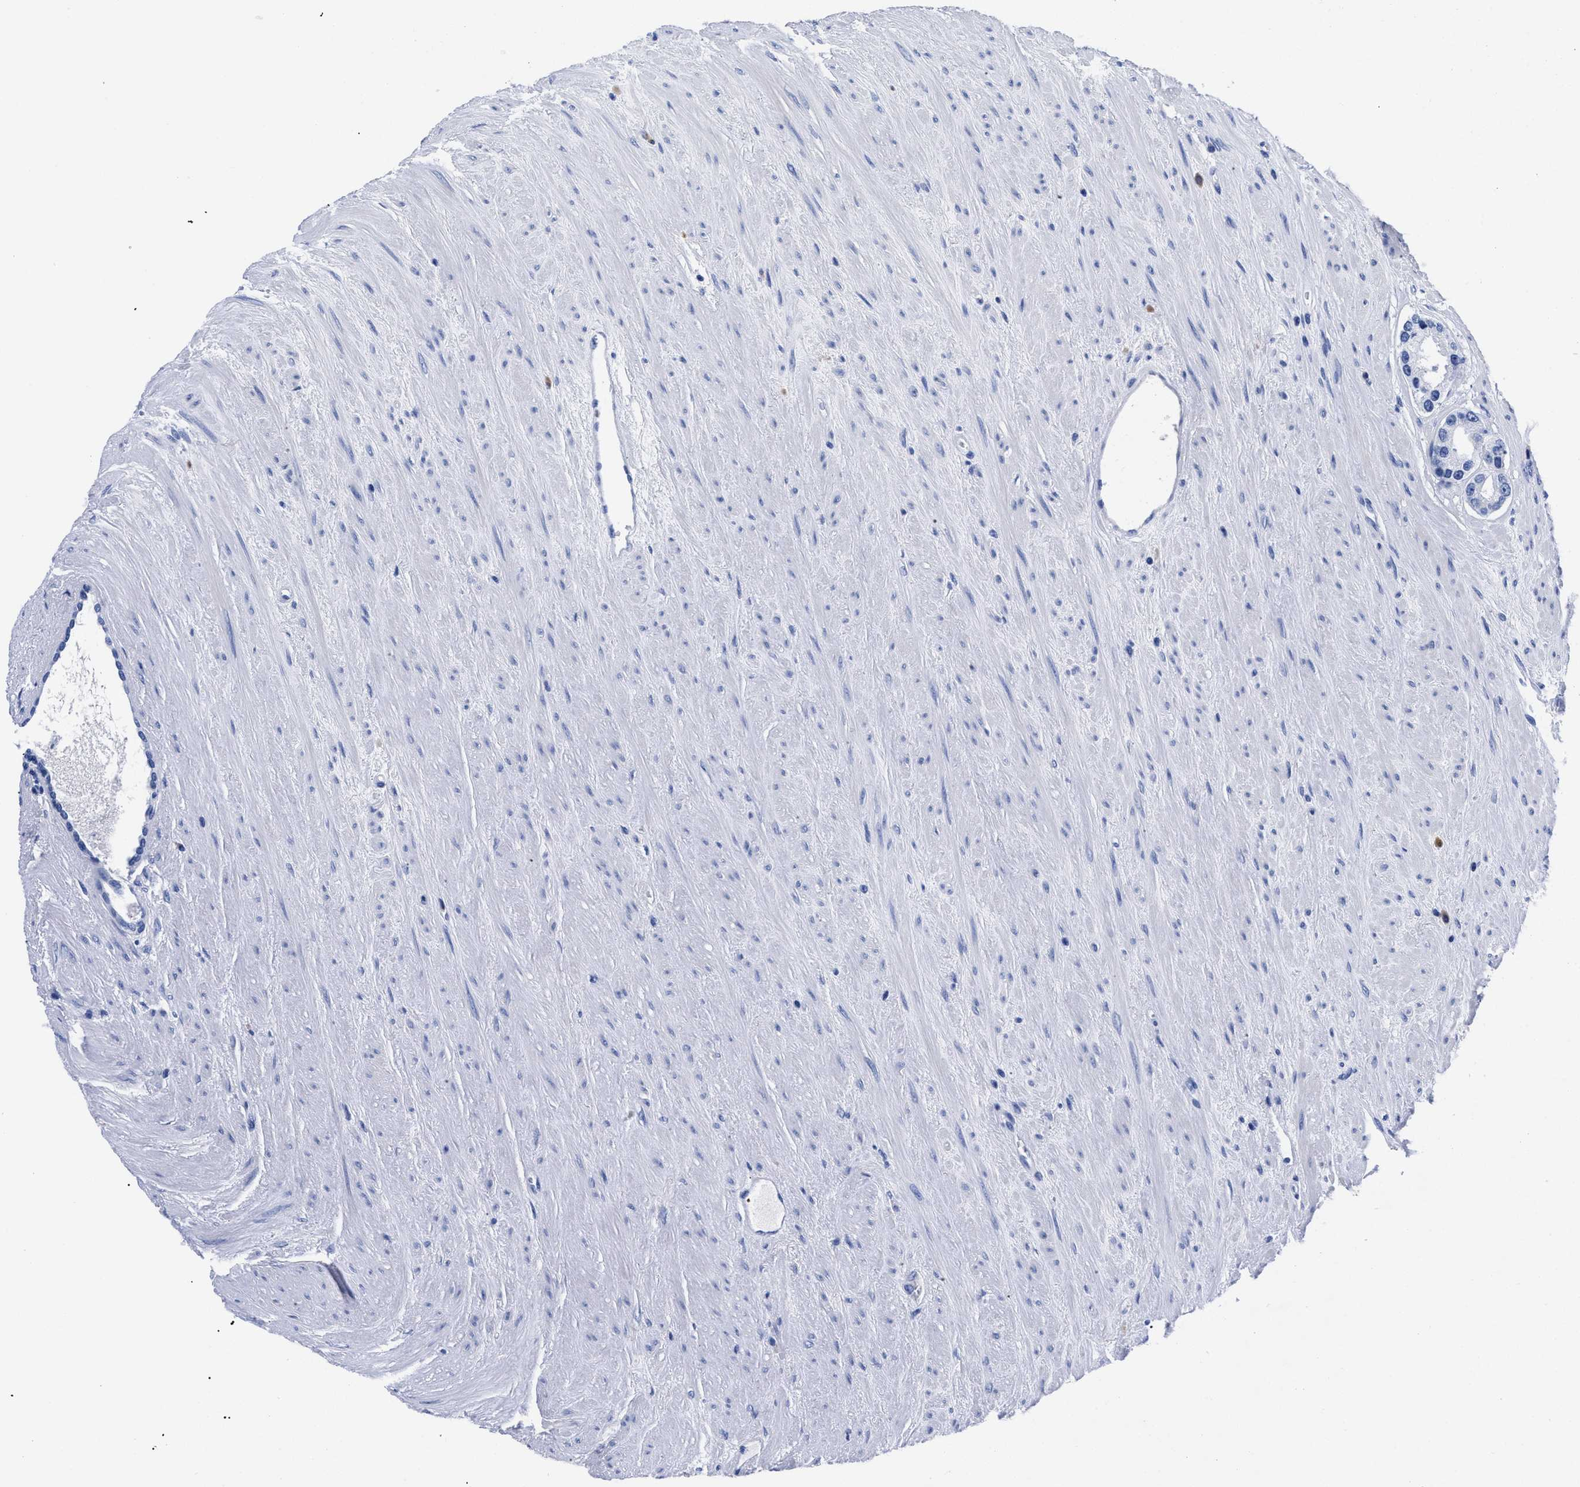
{"staining": {"intensity": "negative", "quantity": "none", "location": "none"}, "tissue": "prostate cancer", "cell_type": "Tumor cells", "image_type": "cancer", "snomed": [{"axis": "morphology", "description": "Adenocarcinoma, High grade"}, {"axis": "topography", "description": "Prostate"}], "caption": "An IHC photomicrograph of high-grade adenocarcinoma (prostate) is shown. There is no staining in tumor cells of high-grade adenocarcinoma (prostate).", "gene": "TREML1", "patient": {"sex": "male", "age": 71}}